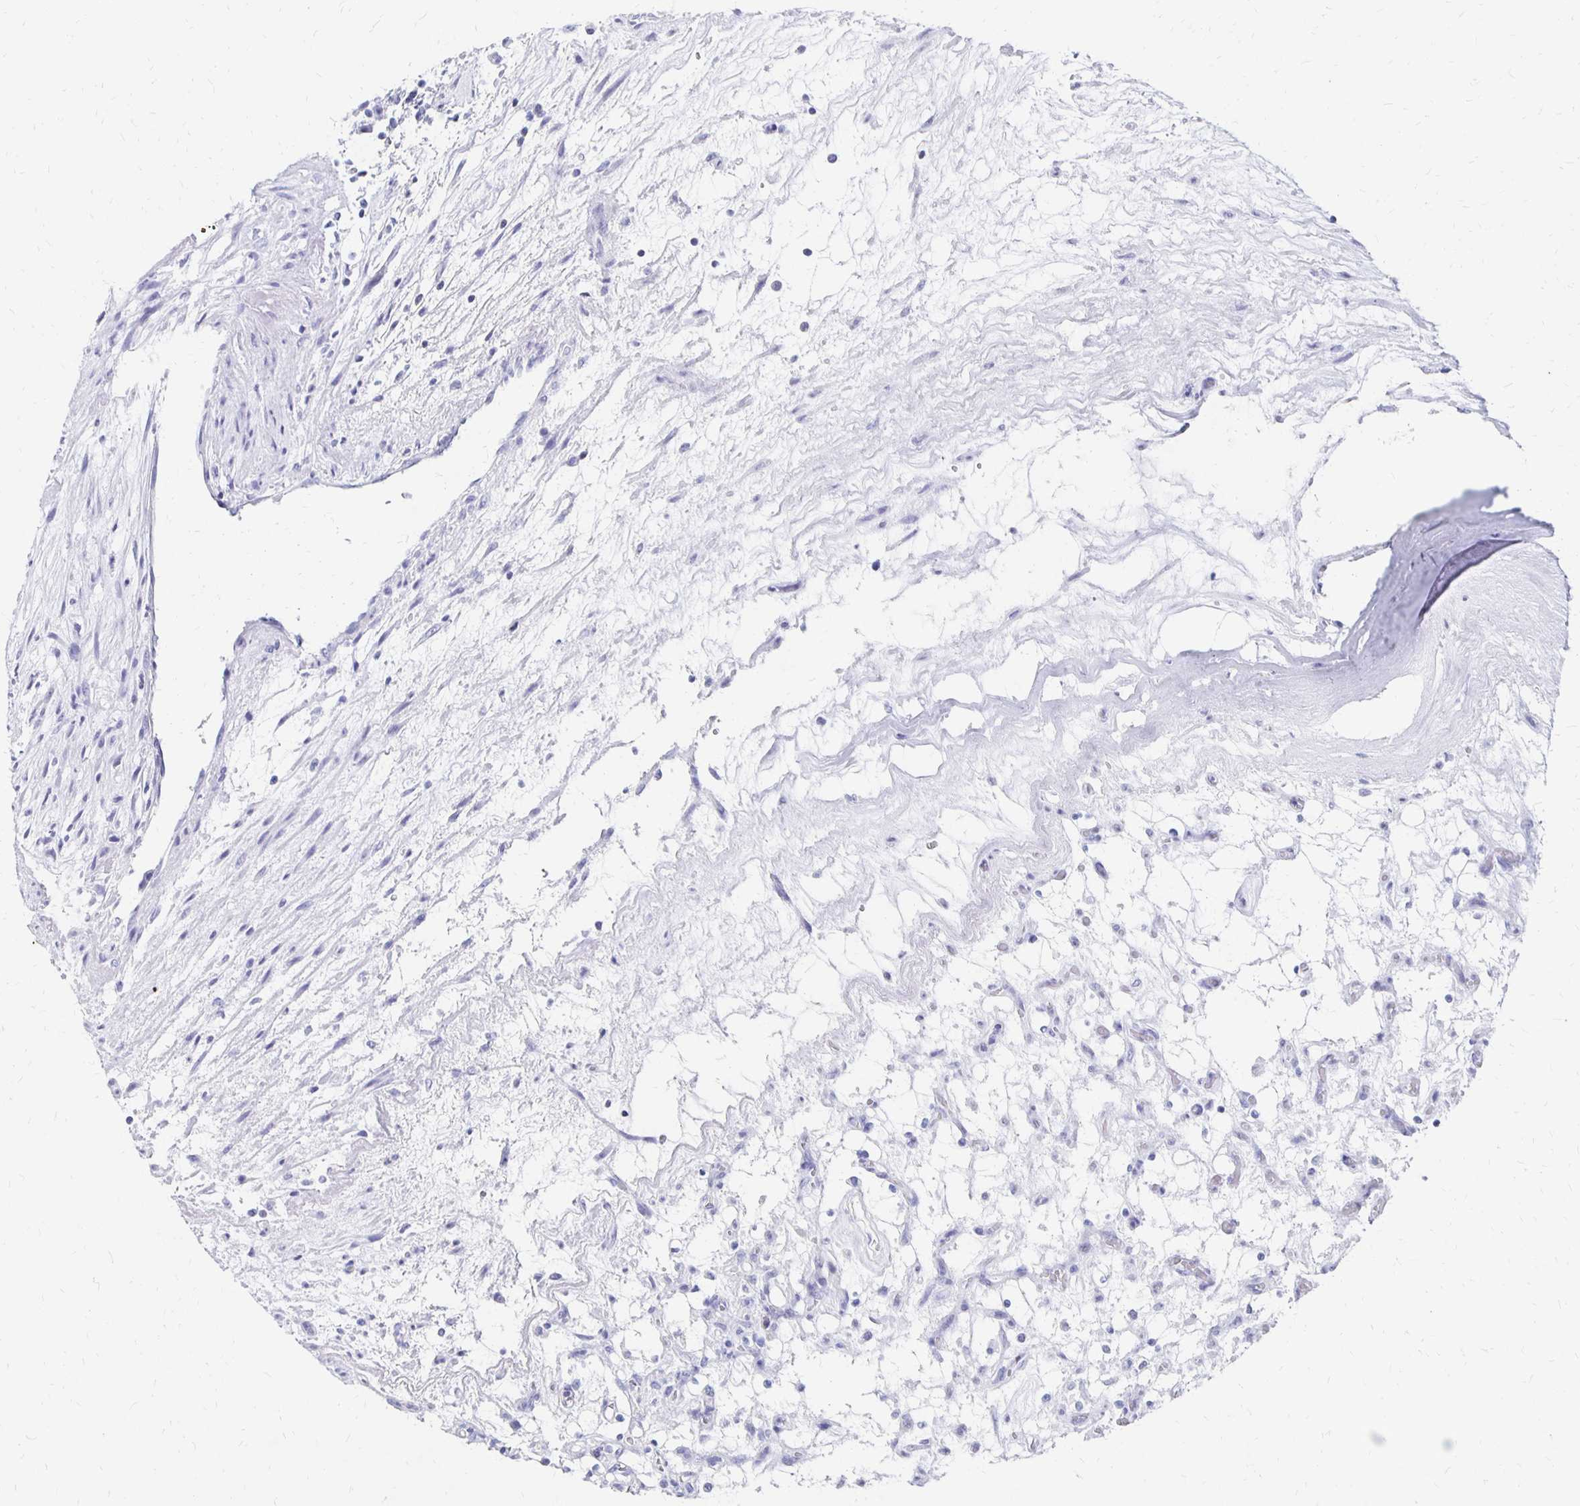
{"staining": {"intensity": "negative", "quantity": "none", "location": "none"}, "tissue": "renal cancer", "cell_type": "Tumor cells", "image_type": "cancer", "snomed": [{"axis": "morphology", "description": "Adenocarcinoma, NOS"}, {"axis": "topography", "description": "Kidney"}], "caption": "A photomicrograph of human renal adenocarcinoma is negative for staining in tumor cells.", "gene": "SYT2", "patient": {"sex": "female", "age": 69}}